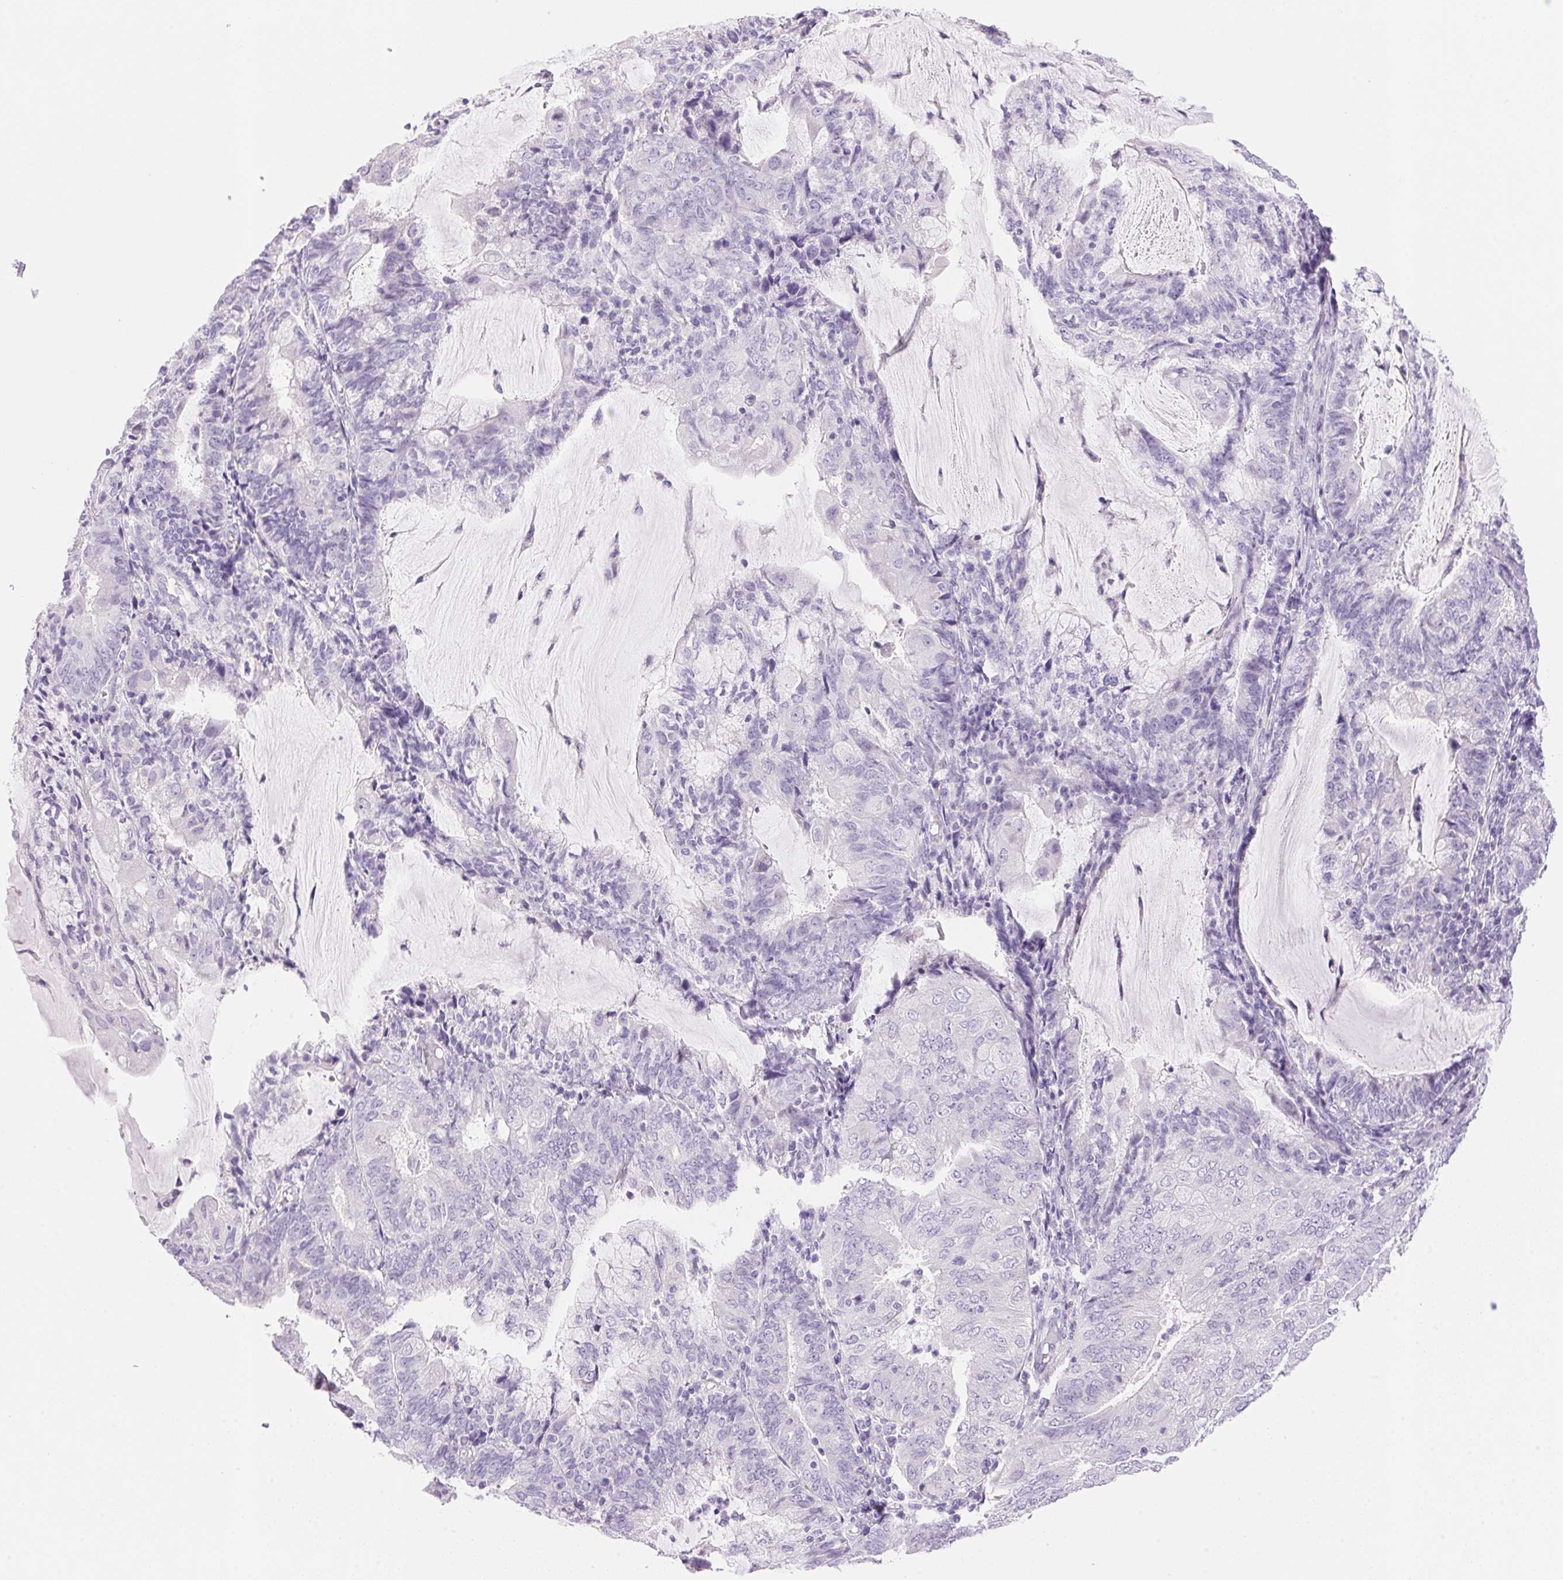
{"staining": {"intensity": "negative", "quantity": "none", "location": "none"}, "tissue": "endometrial cancer", "cell_type": "Tumor cells", "image_type": "cancer", "snomed": [{"axis": "morphology", "description": "Adenocarcinoma, NOS"}, {"axis": "topography", "description": "Endometrium"}], "caption": "An immunohistochemistry histopathology image of adenocarcinoma (endometrial) is shown. There is no staining in tumor cells of adenocarcinoma (endometrial). The staining was performed using DAB (3,3'-diaminobenzidine) to visualize the protein expression in brown, while the nuclei were stained in blue with hematoxylin (Magnification: 20x).", "gene": "DHCR24", "patient": {"sex": "female", "age": 81}}